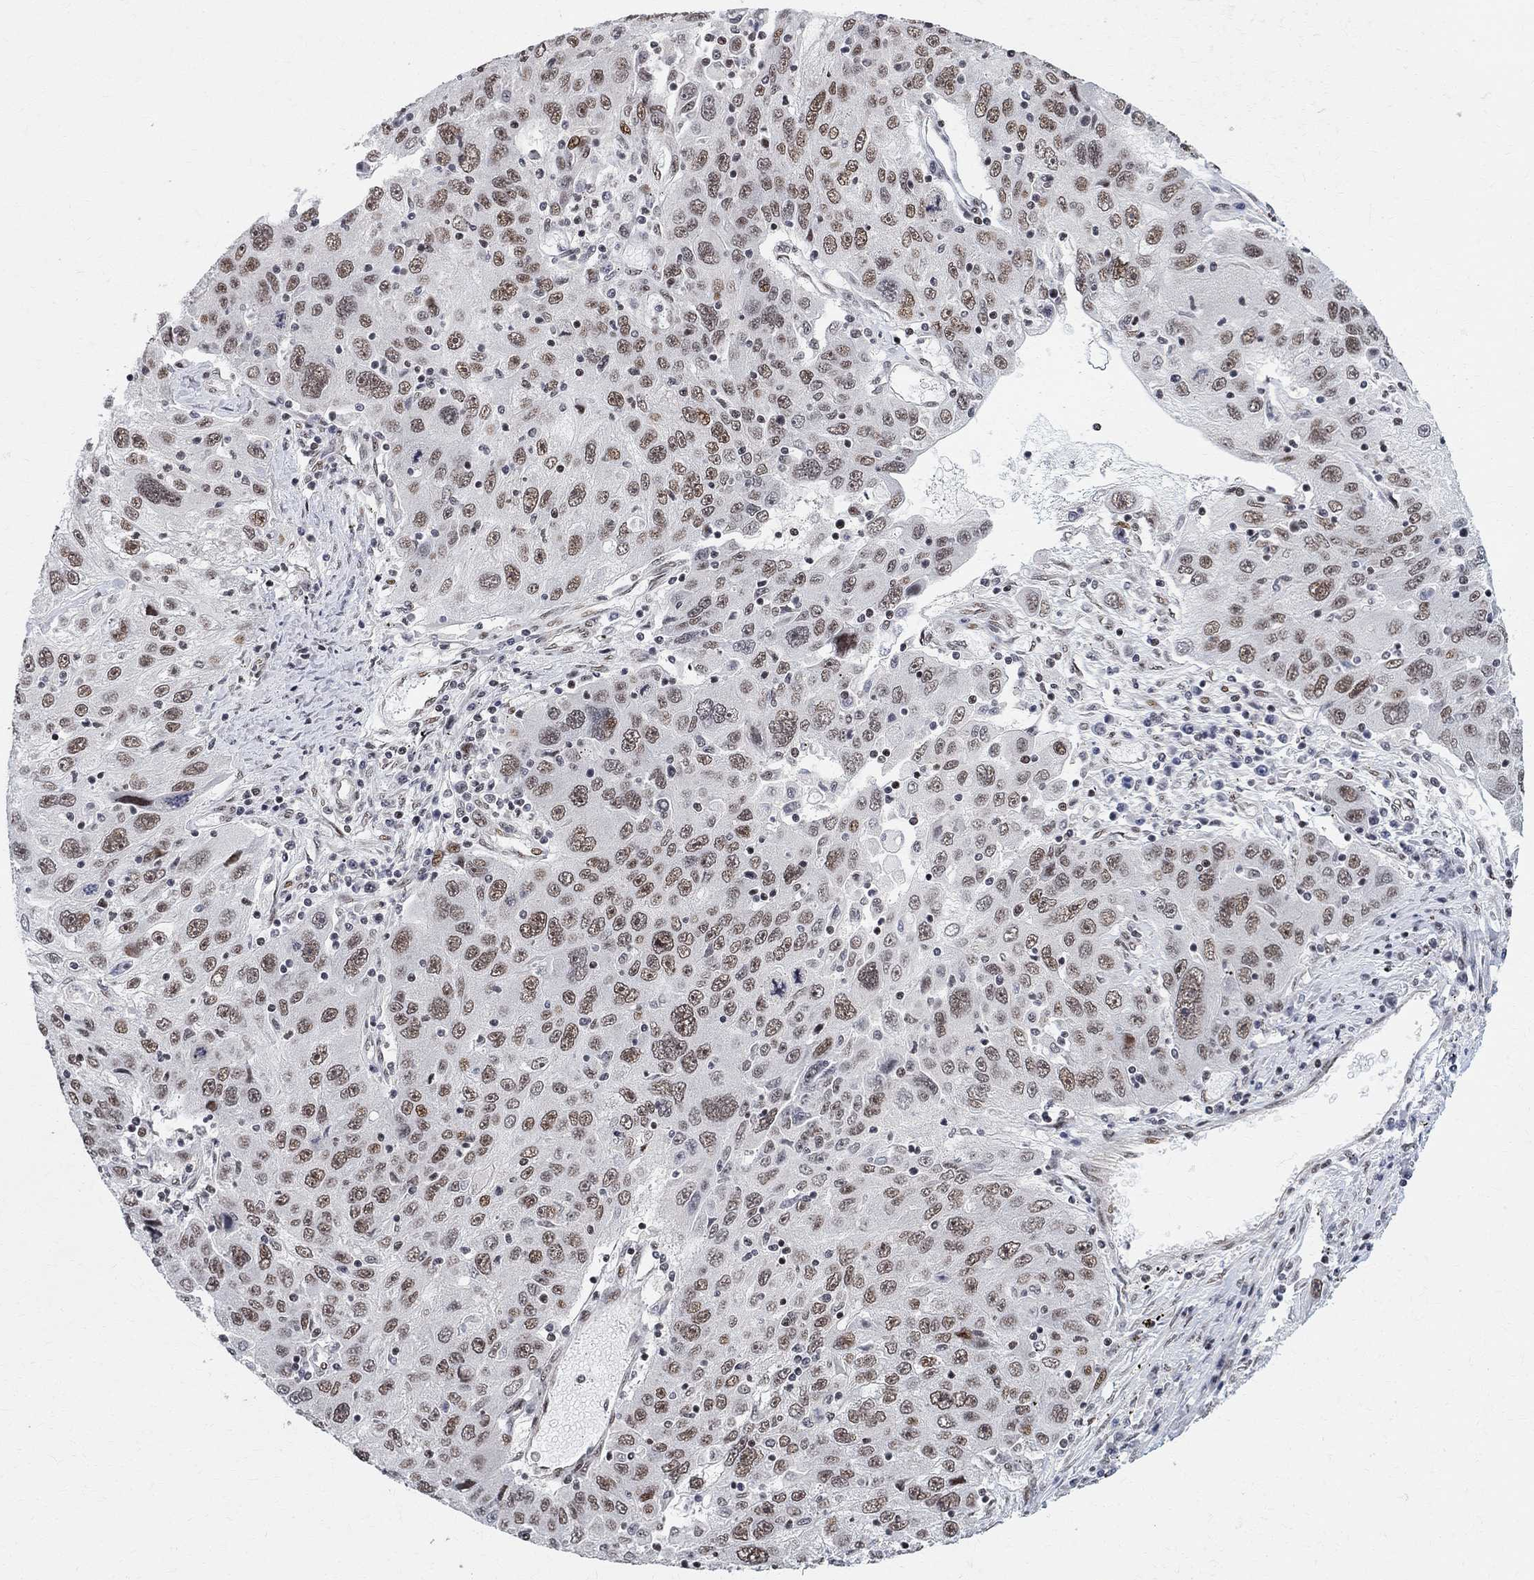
{"staining": {"intensity": "moderate", "quantity": "<25%", "location": "nuclear"}, "tissue": "stomach cancer", "cell_type": "Tumor cells", "image_type": "cancer", "snomed": [{"axis": "morphology", "description": "Adenocarcinoma, NOS"}, {"axis": "topography", "description": "Stomach"}], "caption": "Protein expression by immunohistochemistry shows moderate nuclear expression in approximately <25% of tumor cells in adenocarcinoma (stomach).", "gene": "E4F1", "patient": {"sex": "male", "age": 56}}